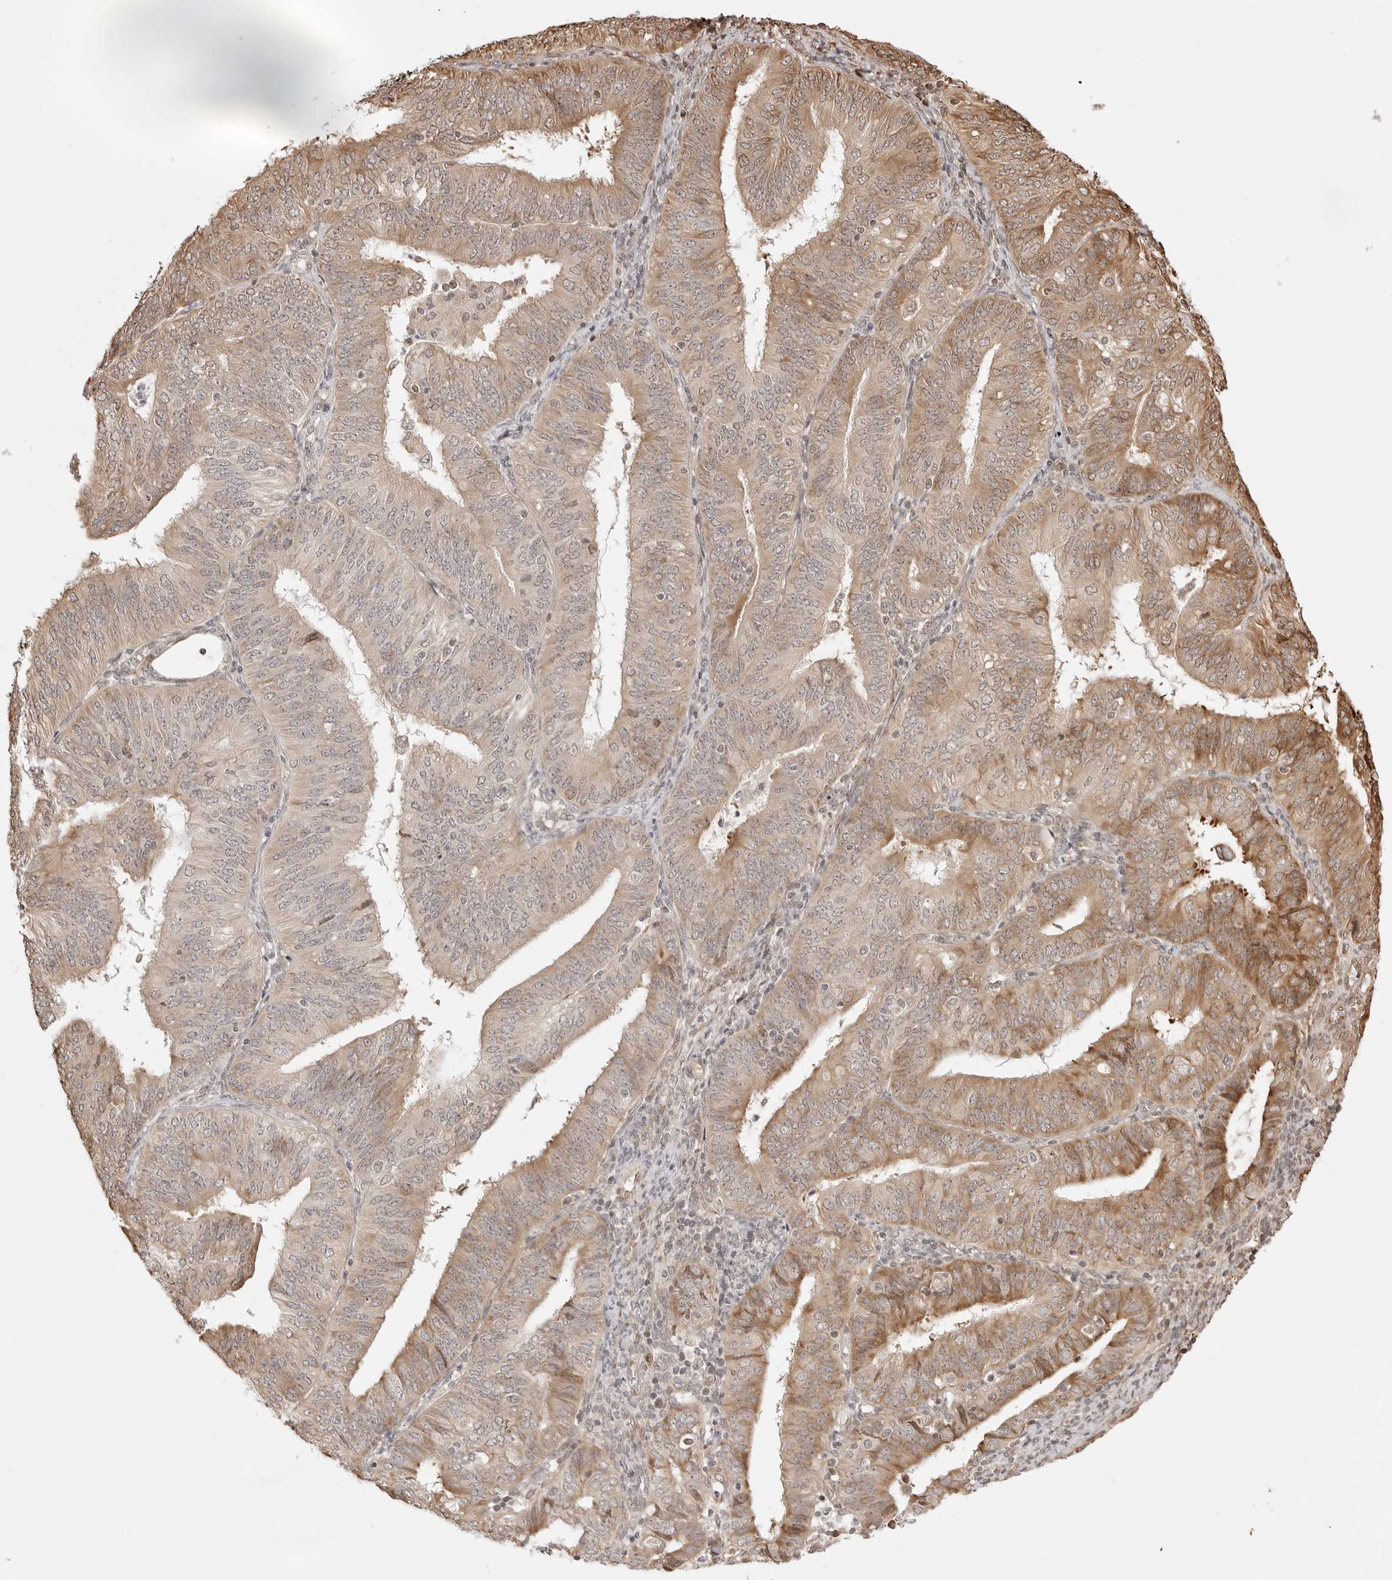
{"staining": {"intensity": "moderate", "quantity": "25%-75%", "location": "cytoplasmic/membranous"}, "tissue": "endometrial cancer", "cell_type": "Tumor cells", "image_type": "cancer", "snomed": [{"axis": "morphology", "description": "Adenocarcinoma, NOS"}, {"axis": "topography", "description": "Endometrium"}], "caption": "Moderate cytoplasmic/membranous staining for a protein is appreciated in approximately 25%-75% of tumor cells of endometrial cancer (adenocarcinoma) using IHC.", "gene": "FKBP14", "patient": {"sex": "female", "age": 58}}